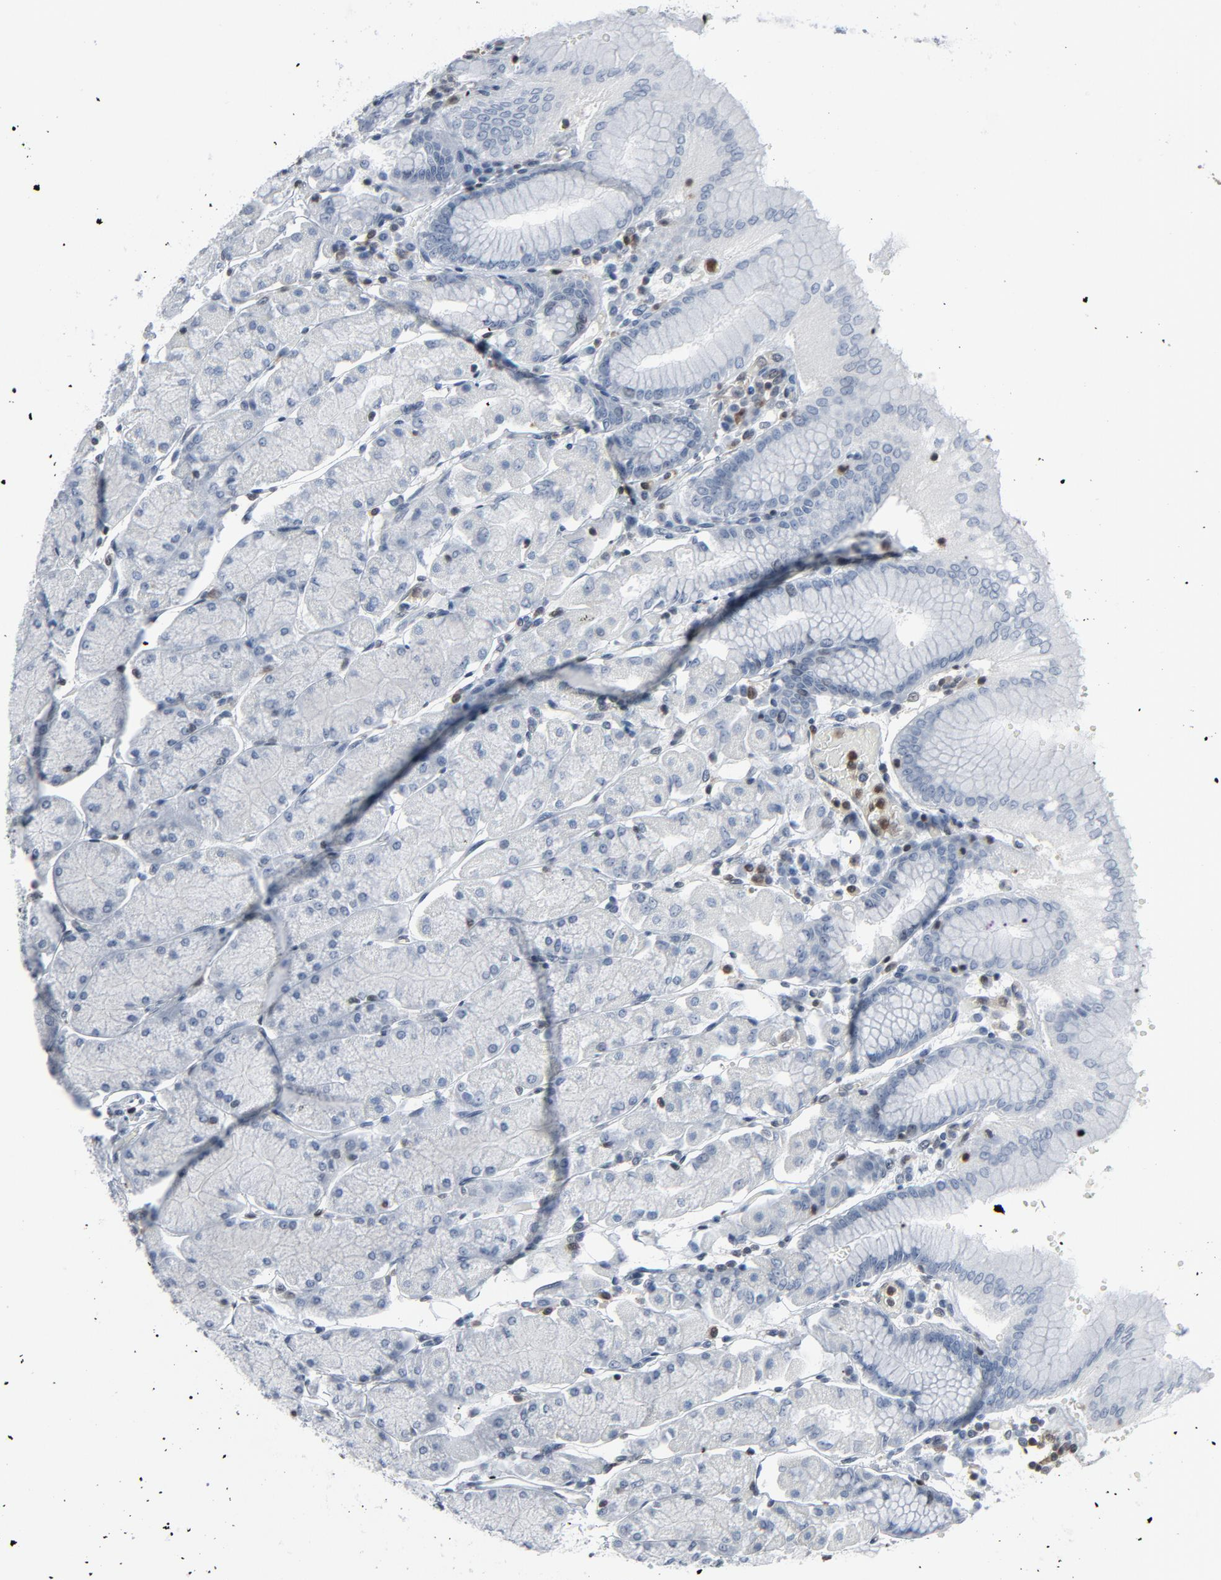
{"staining": {"intensity": "negative", "quantity": "none", "location": "none"}, "tissue": "stomach", "cell_type": "Glandular cells", "image_type": "normal", "snomed": [{"axis": "morphology", "description": "Normal tissue, NOS"}, {"axis": "topography", "description": "Stomach, upper"}, {"axis": "topography", "description": "Stomach"}], "caption": "DAB immunohistochemical staining of normal human stomach exhibits no significant staining in glandular cells.", "gene": "STAT5A", "patient": {"sex": "male", "age": 76}}